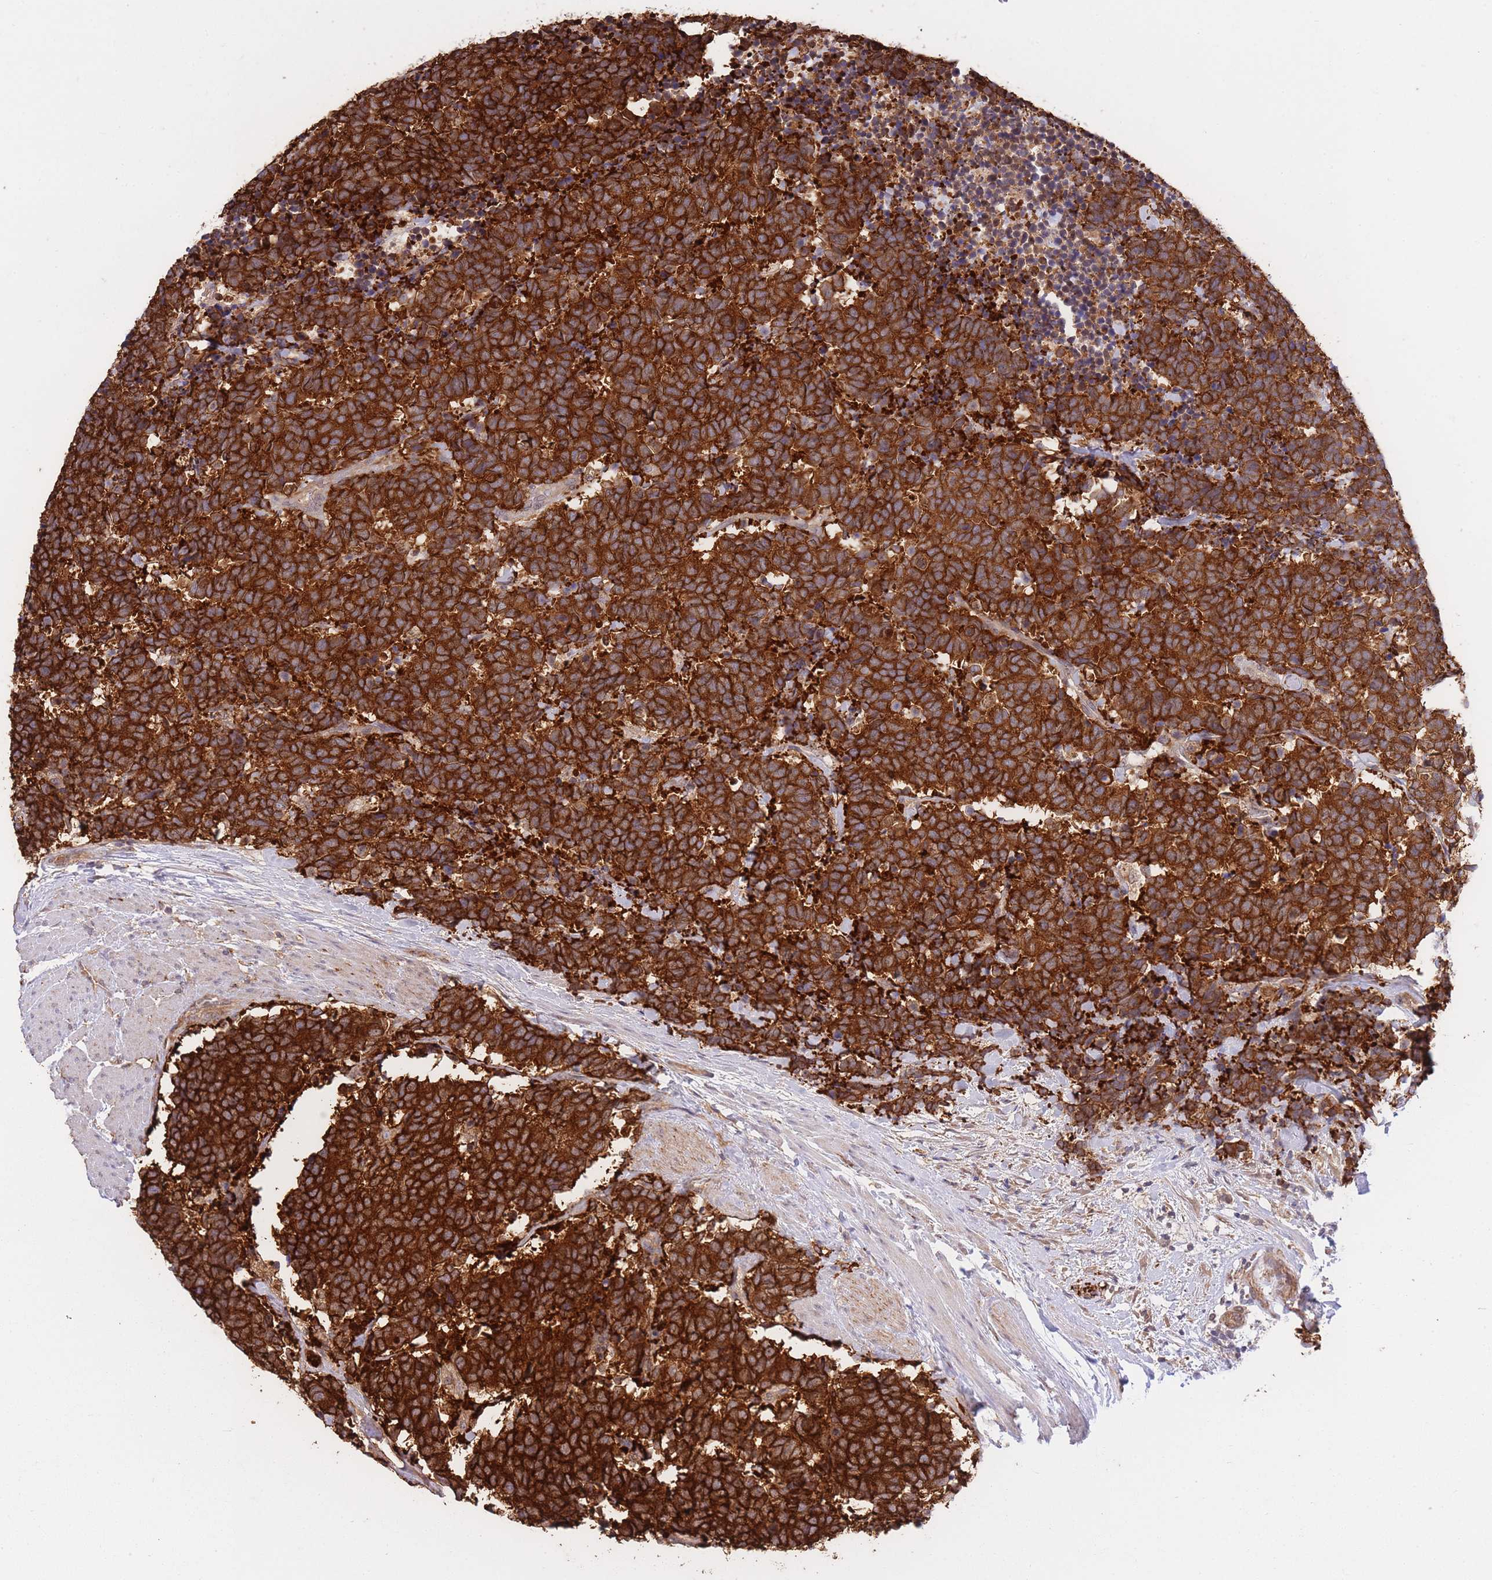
{"staining": {"intensity": "strong", "quantity": ">75%", "location": "cytoplasmic/membranous"}, "tissue": "carcinoid", "cell_type": "Tumor cells", "image_type": "cancer", "snomed": [{"axis": "morphology", "description": "Carcinoma, NOS"}, {"axis": "morphology", "description": "Carcinoid, malignant, NOS"}, {"axis": "topography", "description": "Prostate"}], "caption": "This is a photomicrograph of immunohistochemistry (IHC) staining of malignant carcinoid, which shows strong staining in the cytoplasmic/membranous of tumor cells.", "gene": "EXOSC8", "patient": {"sex": "male", "age": 57}}